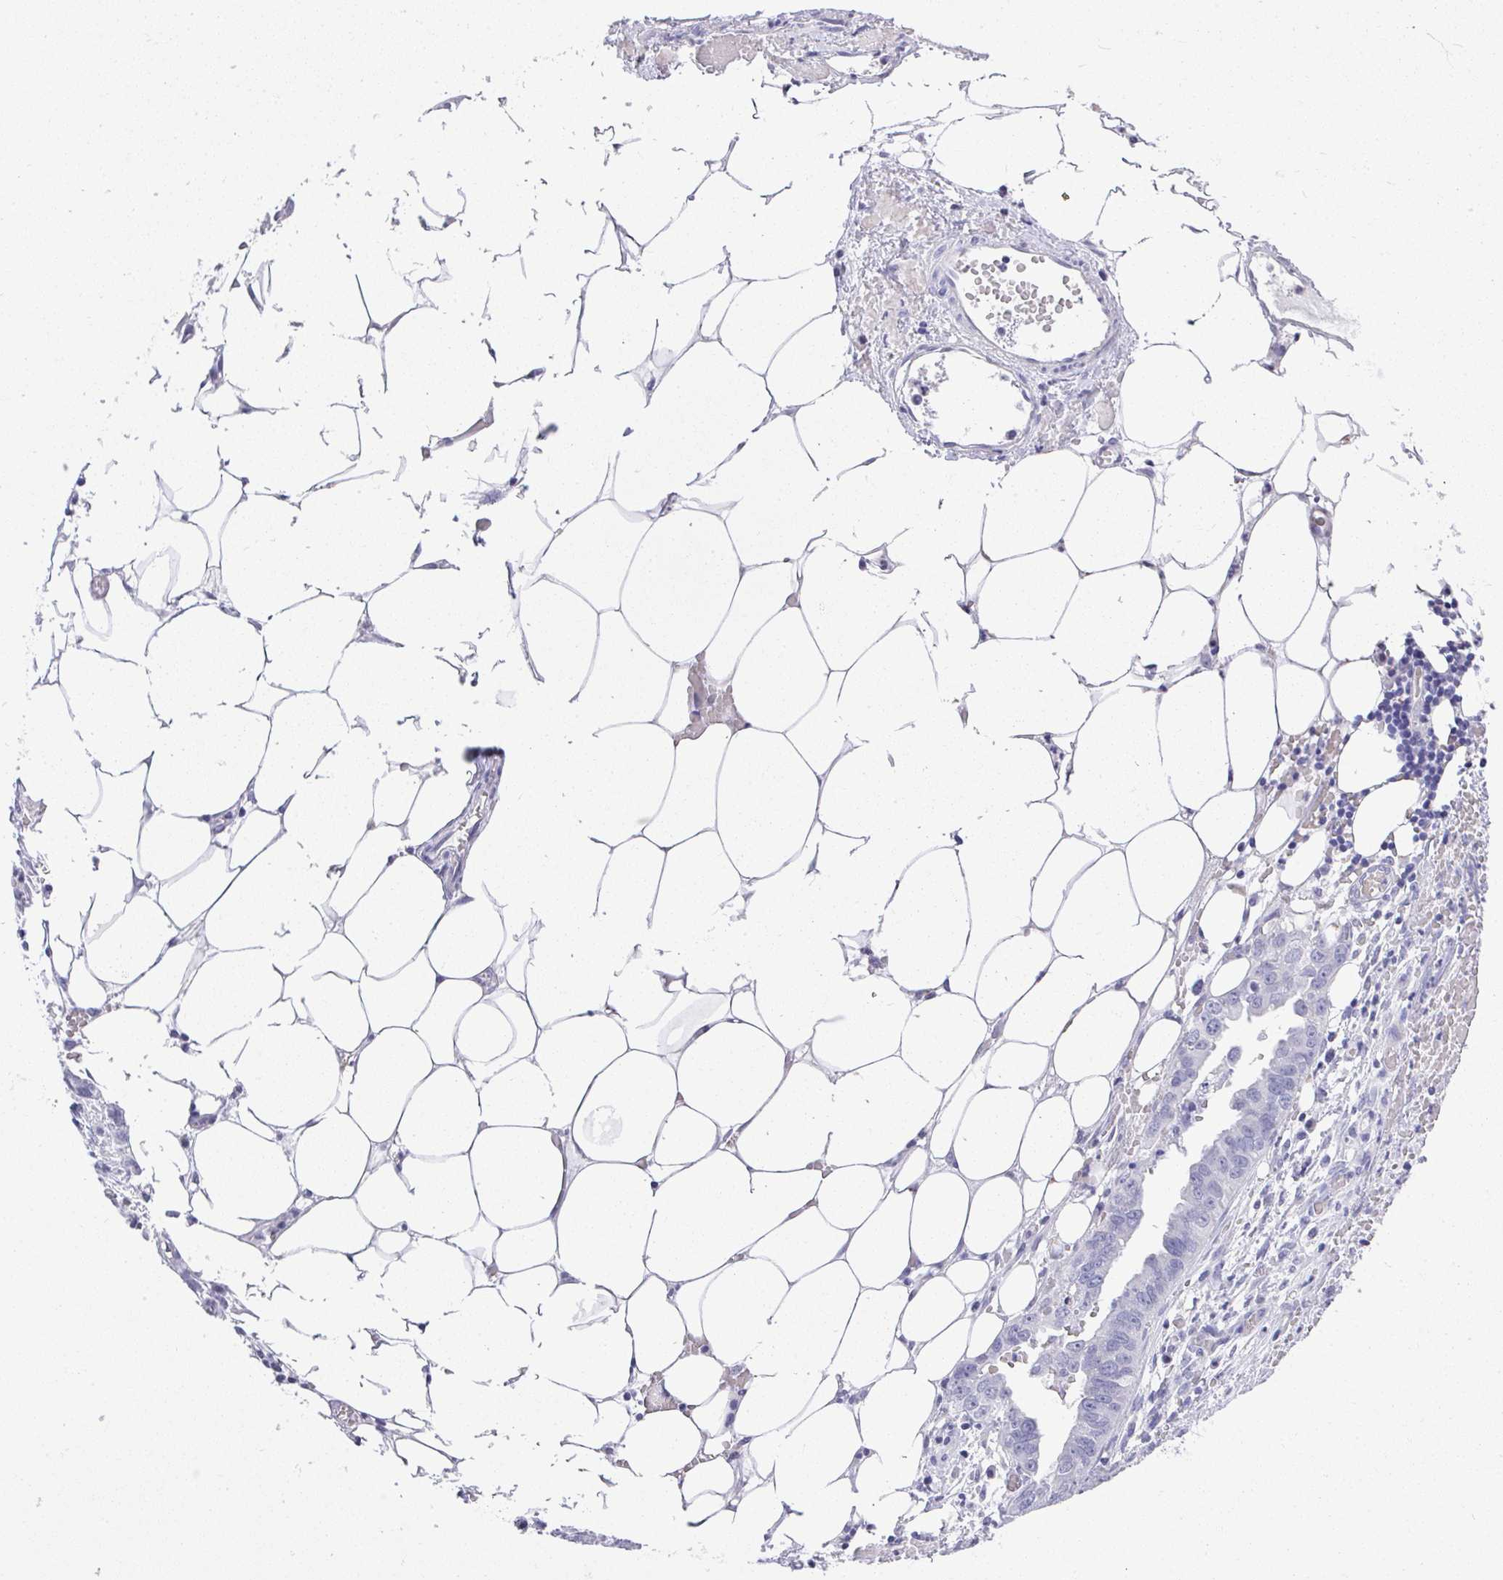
{"staining": {"intensity": "negative", "quantity": "none", "location": "none"}, "tissue": "ovarian cancer", "cell_type": "Tumor cells", "image_type": "cancer", "snomed": [{"axis": "morphology", "description": "Cystadenocarcinoma, serous, NOS"}, {"axis": "topography", "description": "Ovary"}], "caption": "Immunohistochemistry (IHC) histopathology image of ovarian cancer (serous cystadenocarcinoma) stained for a protein (brown), which shows no positivity in tumor cells.", "gene": "MS4A12", "patient": {"sex": "female", "age": 75}}